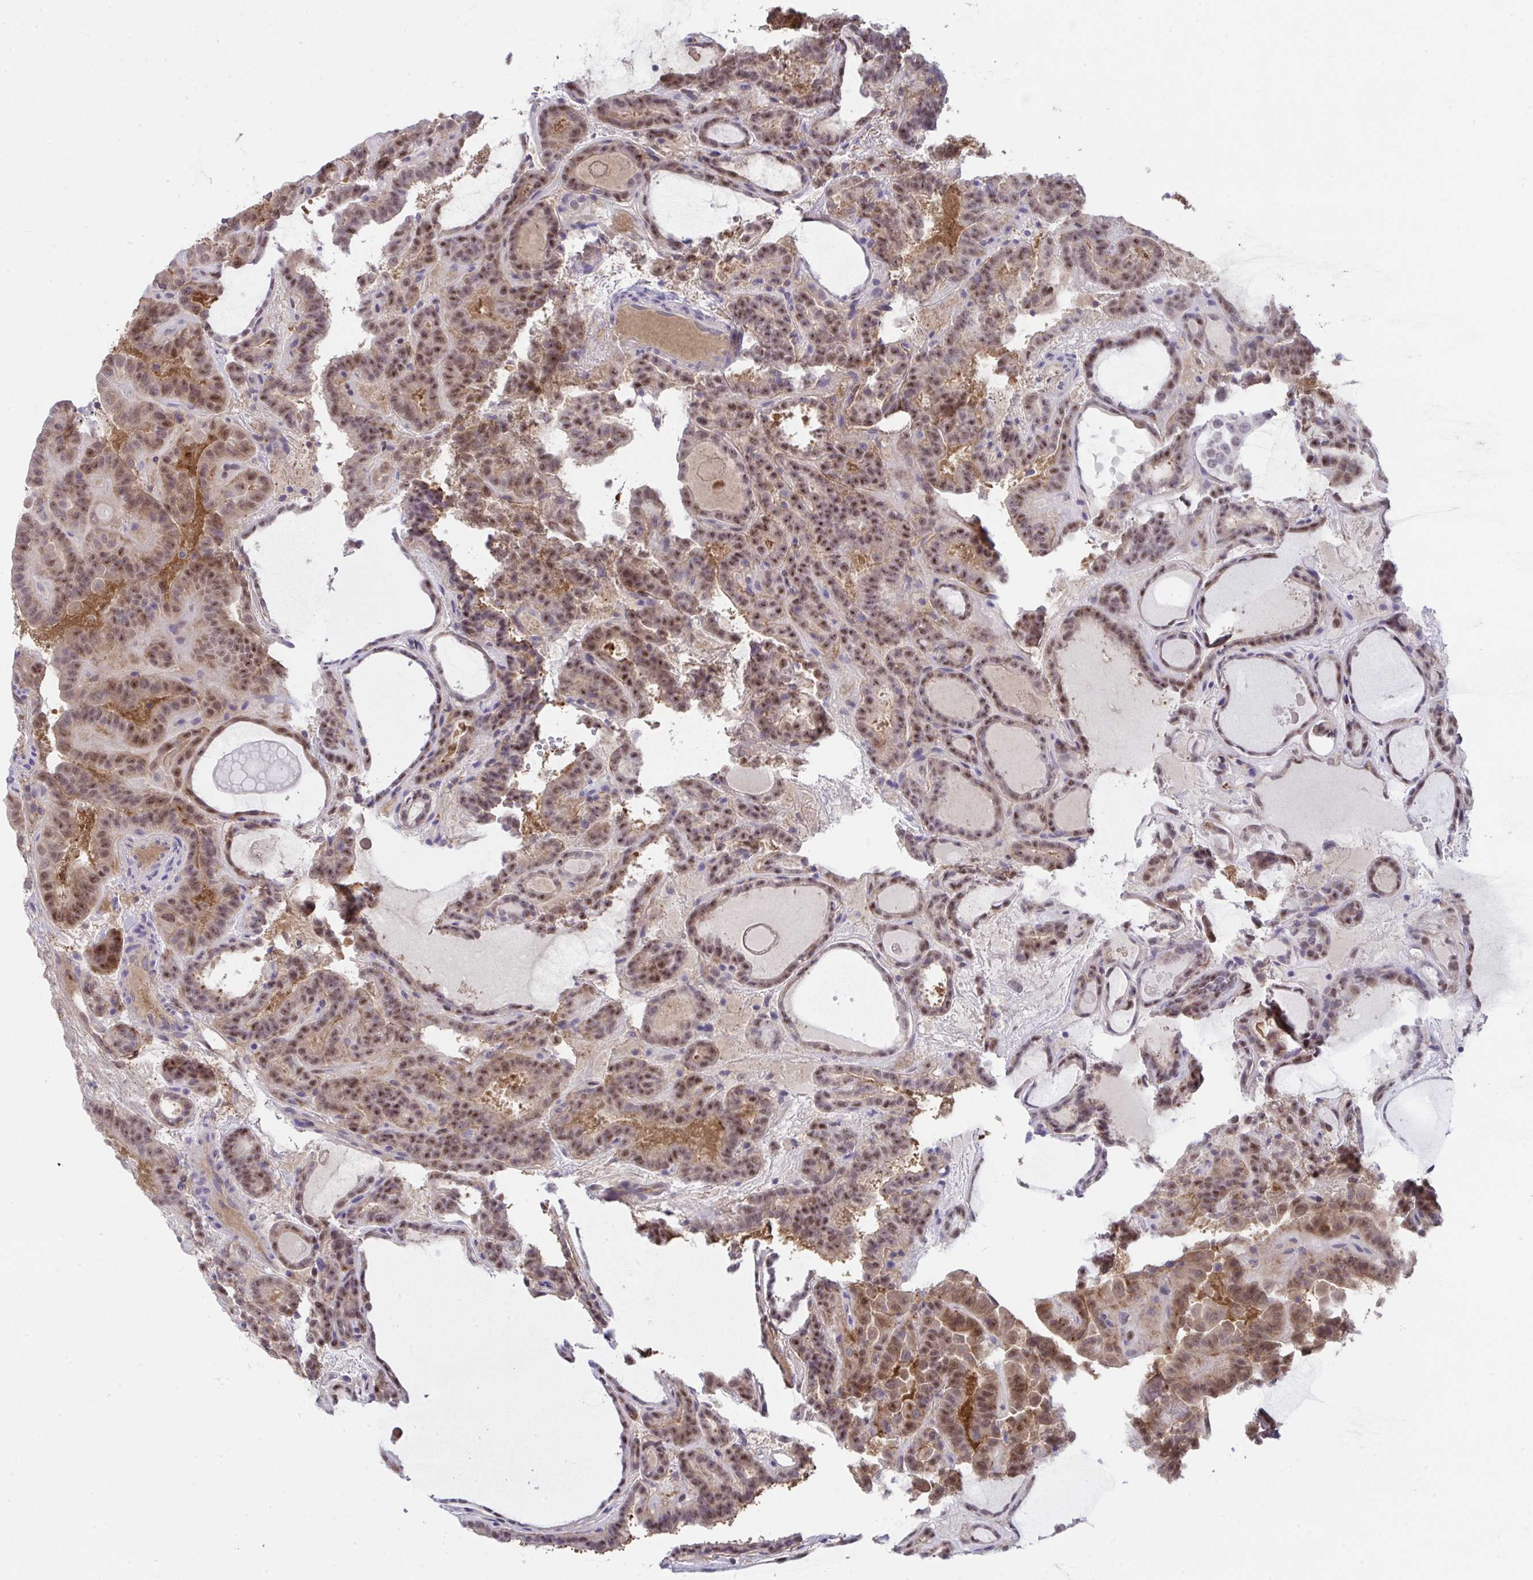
{"staining": {"intensity": "moderate", "quantity": ">75%", "location": "cytoplasmic/membranous,nuclear"}, "tissue": "thyroid cancer", "cell_type": "Tumor cells", "image_type": "cancer", "snomed": [{"axis": "morphology", "description": "Papillary adenocarcinoma, NOS"}, {"axis": "topography", "description": "Thyroid gland"}], "caption": "Immunohistochemistry image of thyroid cancer (papillary adenocarcinoma) stained for a protein (brown), which exhibits medium levels of moderate cytoplasmic/membranous and nuclear staining in approximately >75% of tumor cells.", "gene": "ALDH16A1", "patient": {"sex": "female", "age": 46}}